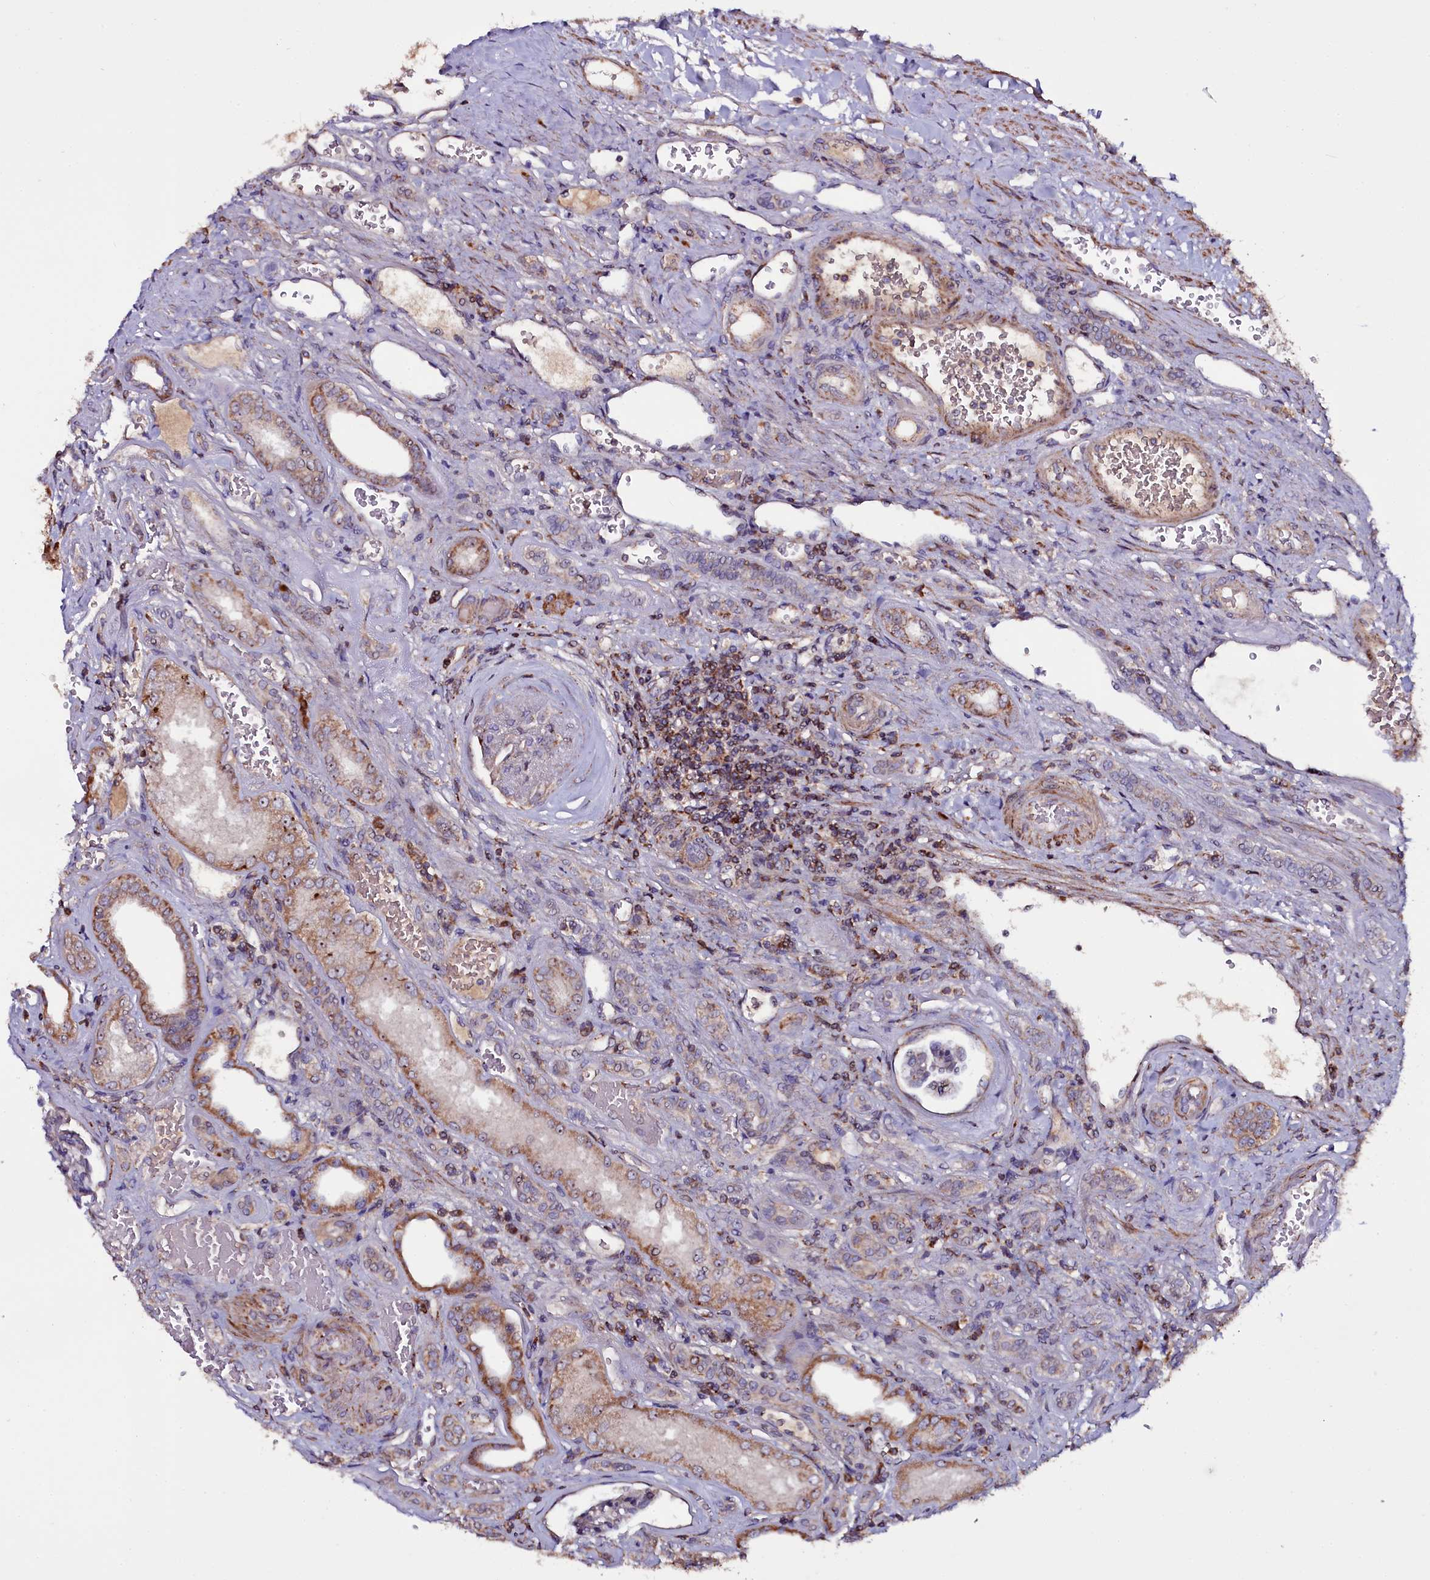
{"staining": {"intensity": "negative", "quantity": "none", "location": "none"}, "tissue": "kidney", "cell_type": "Cells in glomeruli", "image_type": "normal", "snomed": [{"axis": "morphology", "description": "Normal tissue, NOS"}, {"axis": "morphology", "description": "Adenocarcinoma, NOS"}, {"axis": "topography", "description": "Kidney"}], "caption": "IHC histopathology image of unremarkable kidney stained for a protein (brown), which shows no staining in cells in glomeruli.", "gene": "NAA80", "patient": {"sex": "female", "age": 68}}